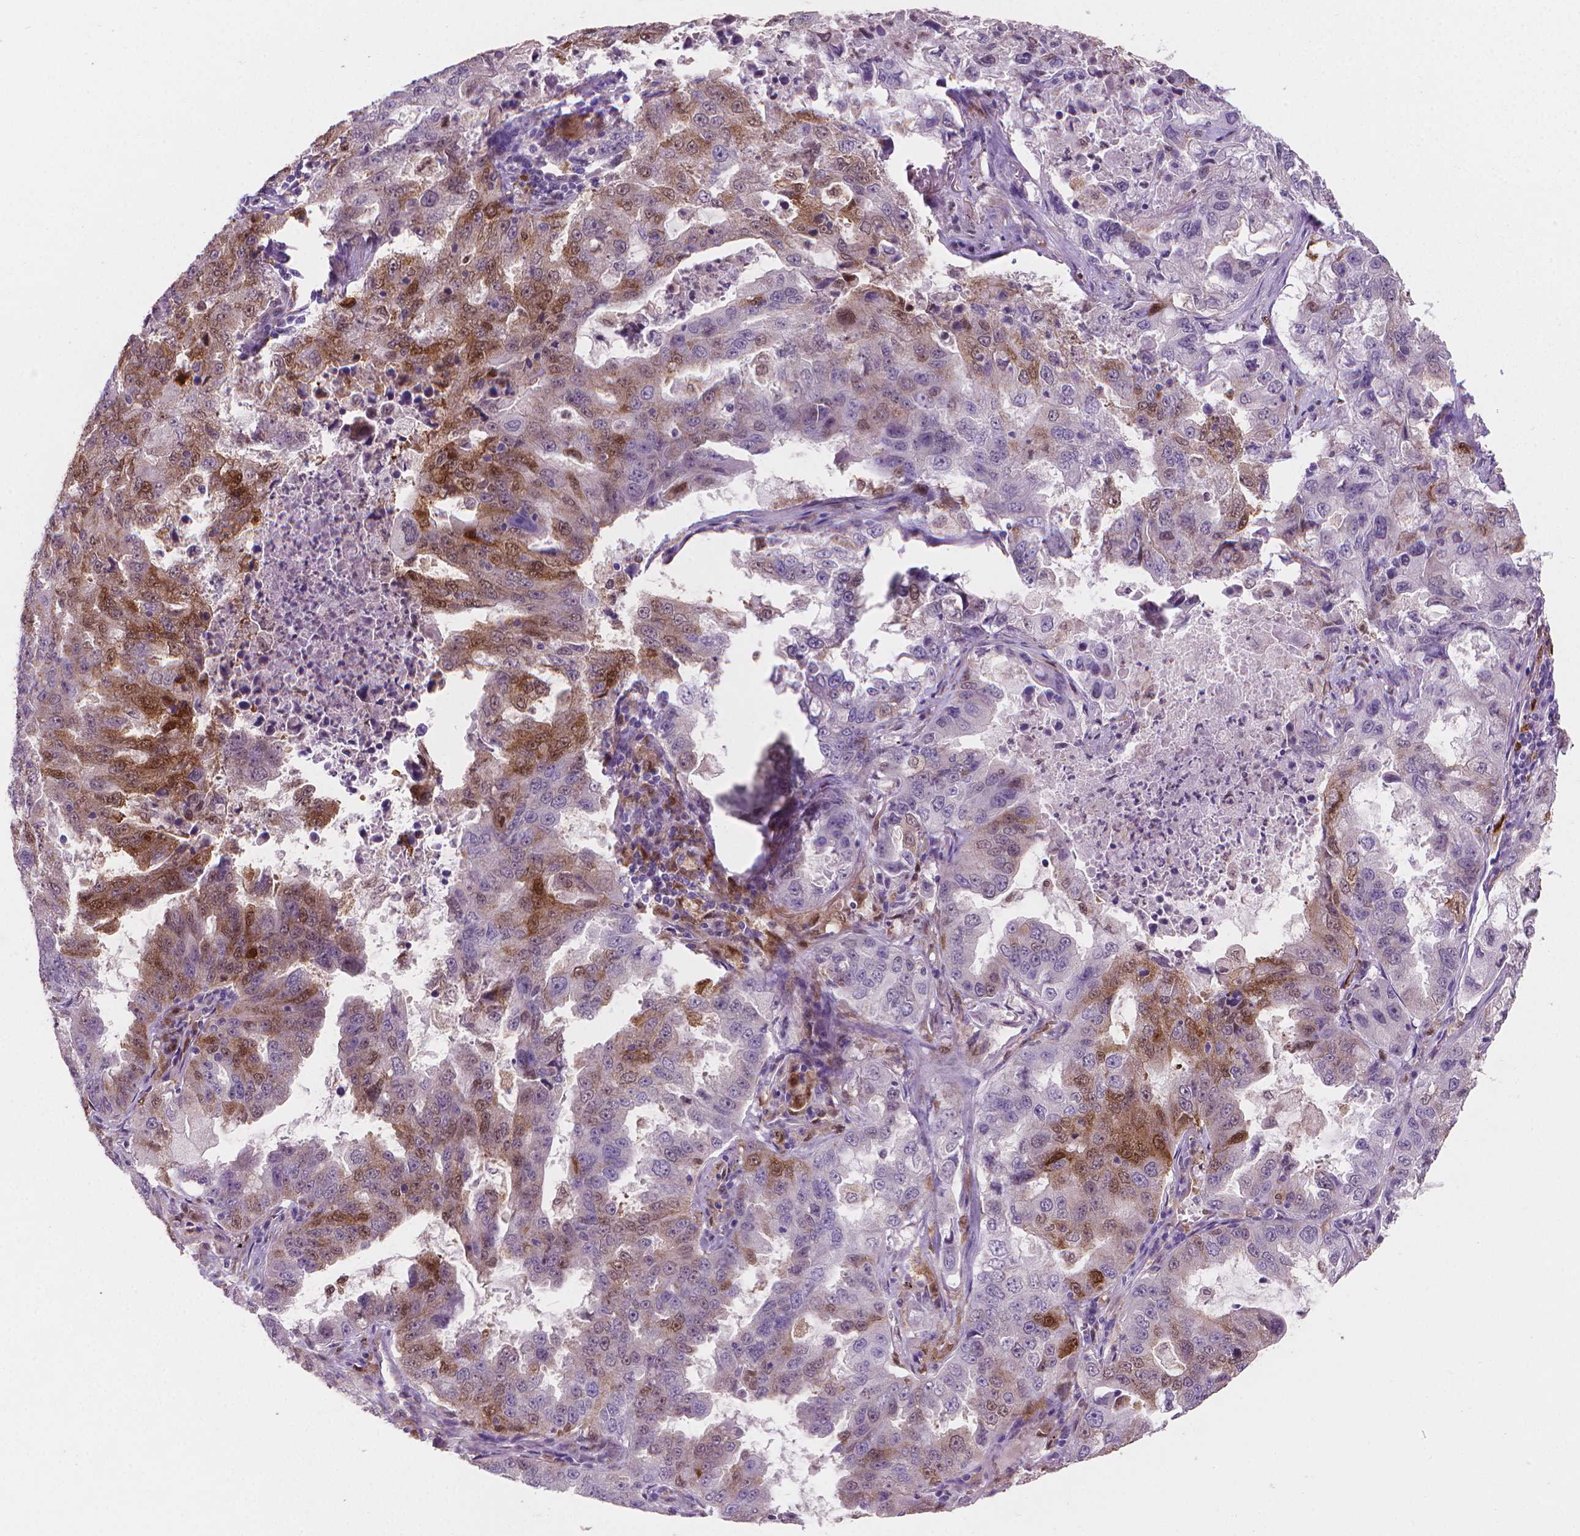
{"staining": {"intensity": "moderate", "quantity": "25%-75%", "location": "cytoplasmic/membranous,nuclear"}, "tissue": "lung cancer", "cell_type": "Tumor cells", "image_type": "cancer", "snomed": [{"axis": "morphology", "description": "Adenocarcinoma, NOS"}, {"axis": "topography", "description": "Lung"}], "caption": "Human lung adenocarcinoma stained for a protein (brown) displays moderate cytoplasmic/membranous and nuclear positive expression in approximately 25%-75% of tumor cells.", "gene": "TNFAIP2", "patient": {"sex": "female", "age": 61}}